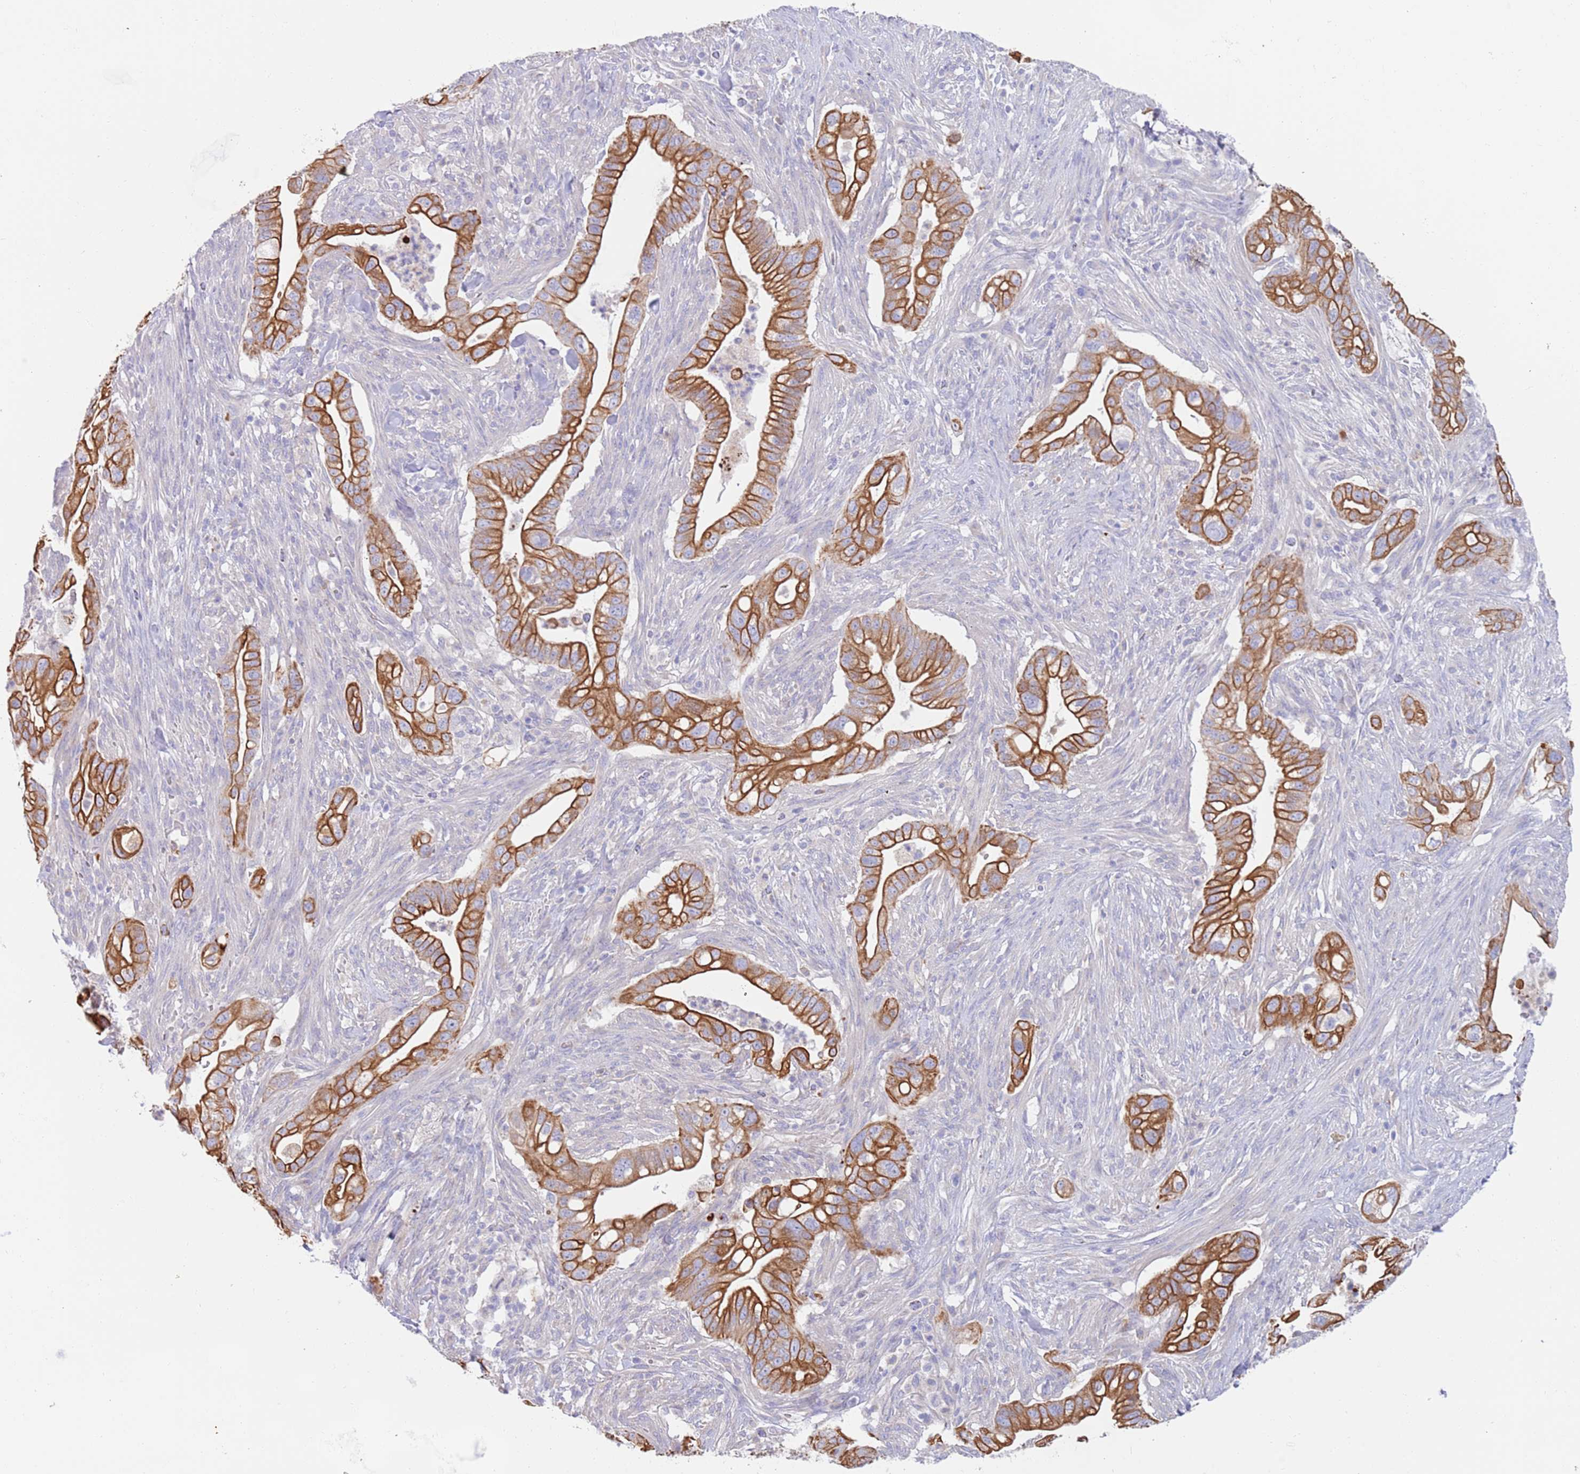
{"staining": {"intensity": "strong", "quantity": ">75%", "location": "cytoplasmic/membranous"}, "tissue": "pancreatic cancer", "cell_type": "Tumor cells", "image_type": "cancer", "snomed": [{"axis": "morphology", "description": "Adenocarcinoma, NOS"}, {"axis": "topography", "description": "Pancreas"}], "caption": "High-magnification brightfield microscopy of pancreatic cancer stained with DAB (3,3'-diaminobenzidine) (brown) and counterstained with hematoxylin (blue). tumor cells exhibit strong cytoplasmic/membranous expression is present in approximately>75% of cells.", "gene": "CCDC149", "patient": {"sex": "male", "age": 44}}